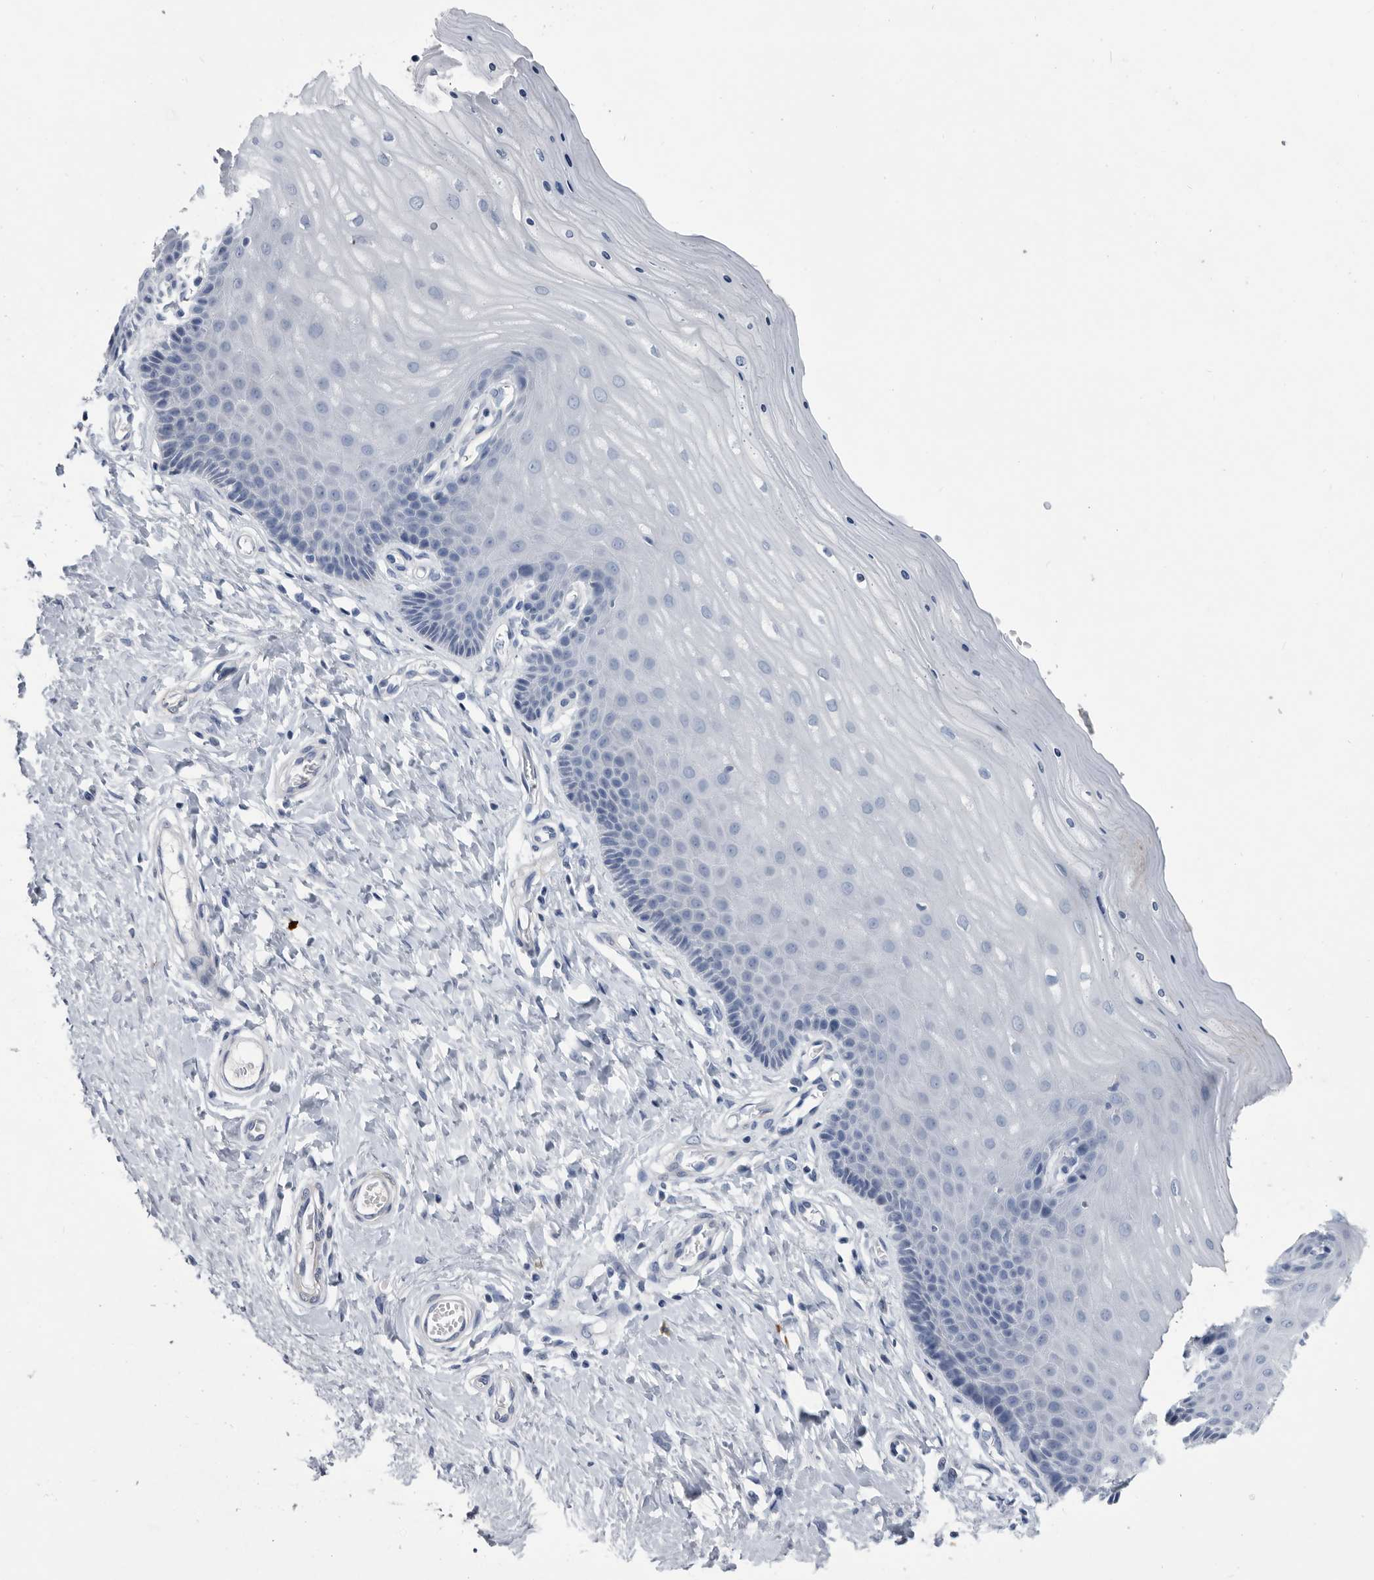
{"staining": {"intensity": "negative", "quantity": "none", "location": "none"}, "tissue": "cervix", "cell_type": "Glandular cells", "image_type": "normal", "snomed": [{"axis": "morphology", "description": "Normal tissue, NOS"}, {"axis": "topography", "description": "Cervix"}], "caption": "The image exhibits no significant expression in glandular cells of cervix.", "gene": "BTBD6", "patient": {"sex": "female", "age": 55}}